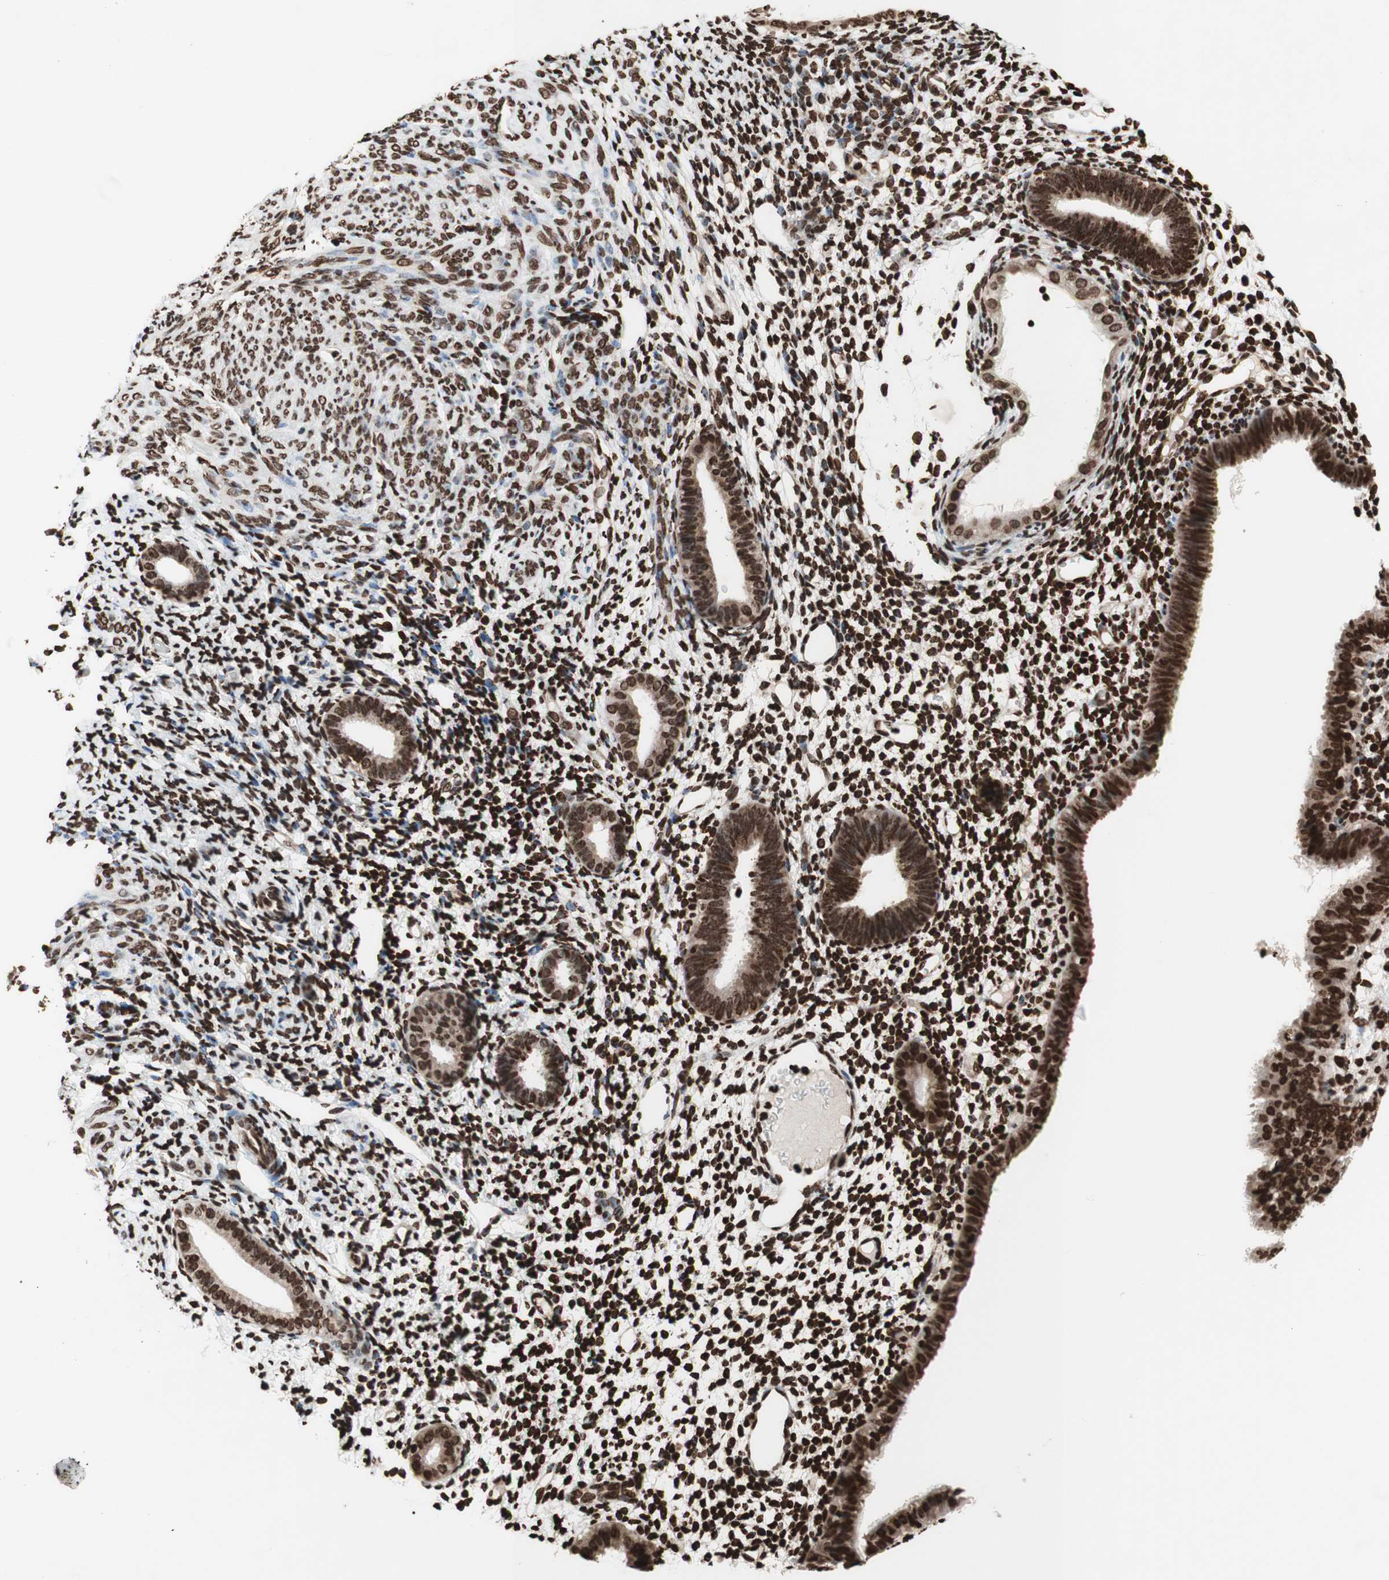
{"staining": {"intensity": "strong", "quantity": ">75%", "location": "nuclear"}, "tissue": "endometrium", "cell_type": "Cells in endometrial stroma", "image_type": "normal", "snomed": [{"axis": "morphology", "description": "Normal tissue, NOS"}, {"axis": "topography", "description": "Endometrium"}], "caption": "A high-resolution micrograph shows IHC staining of normal endometrium, which exhibits strong nuclear staining in approximately >75% of cells in endometrial stroma.", "gene": "NCOA3", "patient": {"sex": "female", "age": 61}}